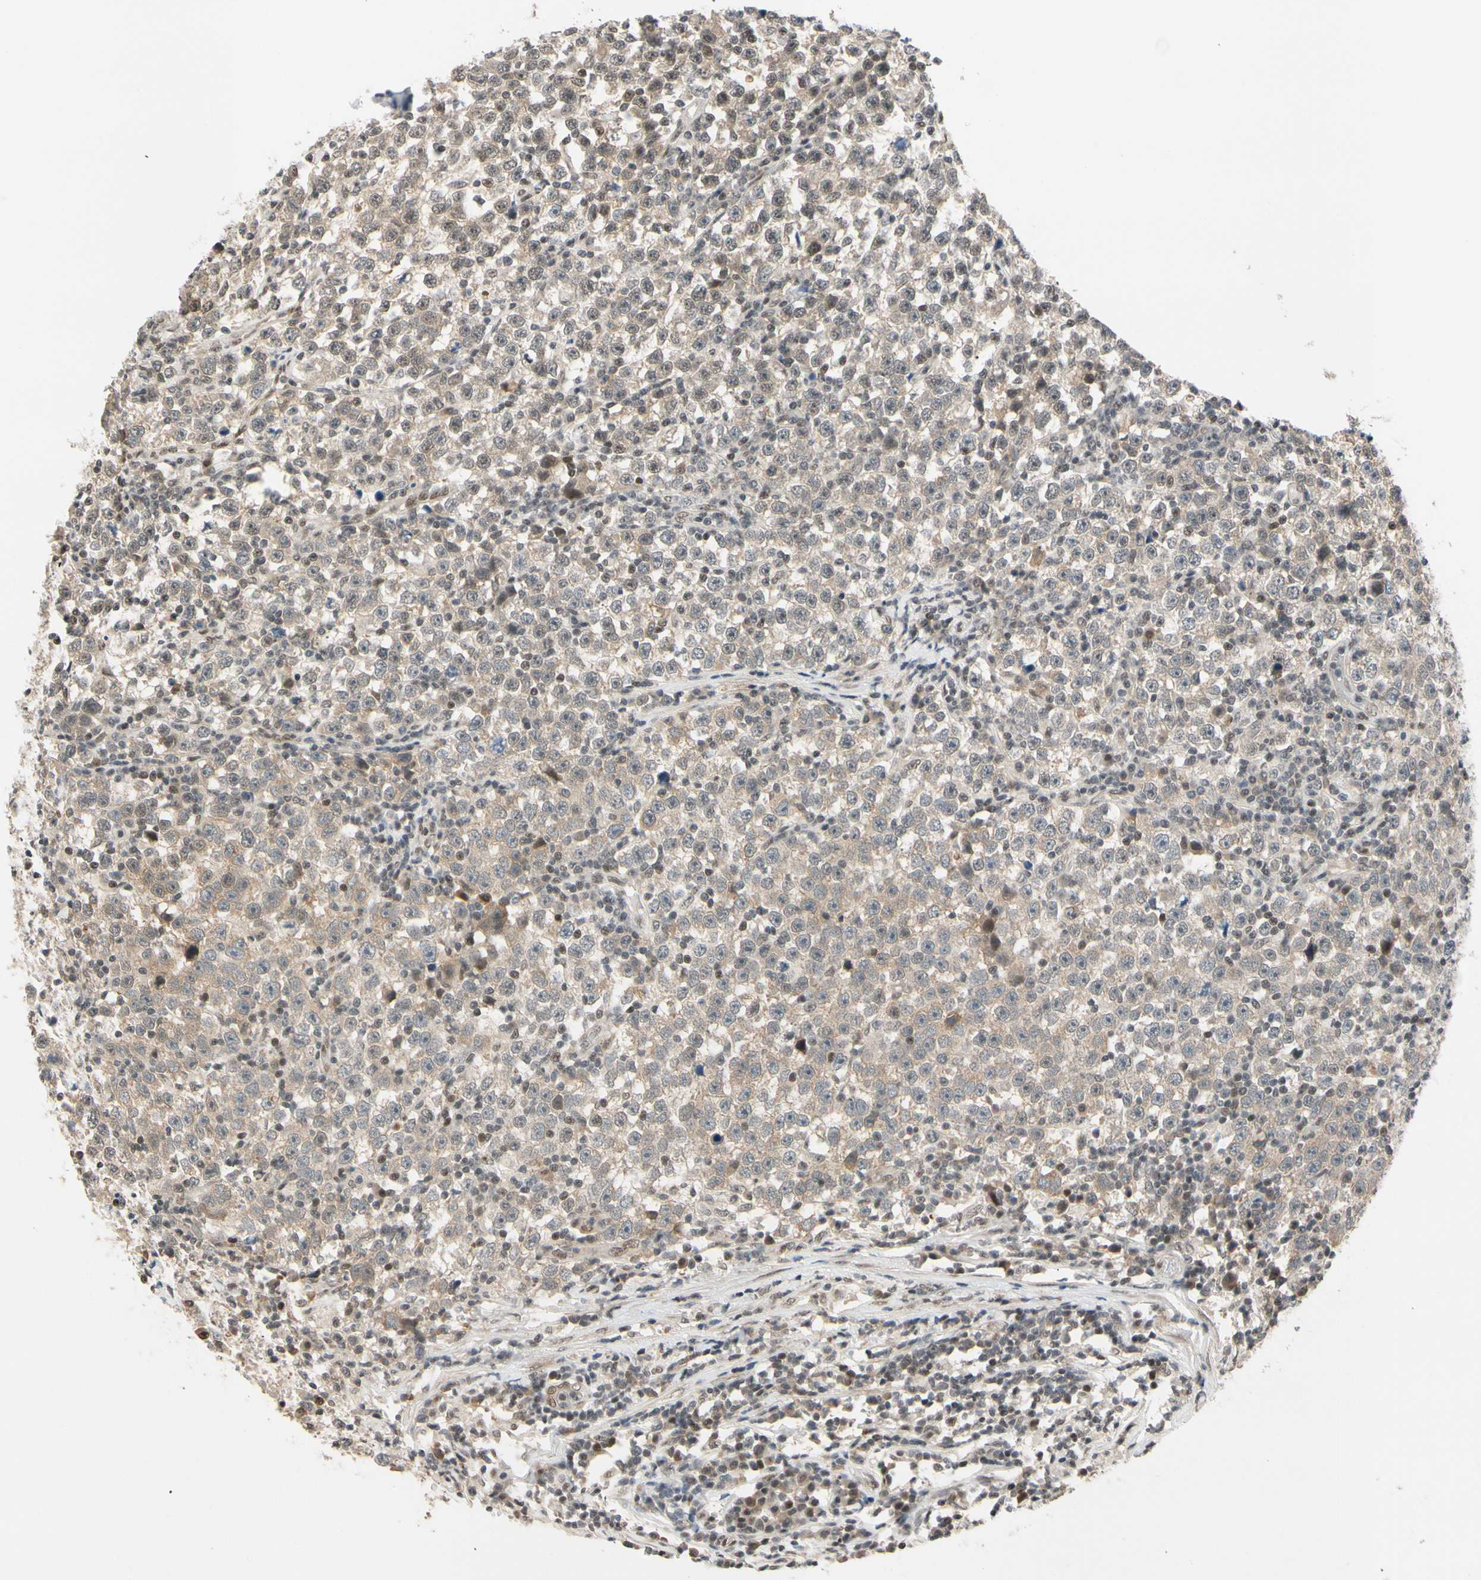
{"staining": {"intensity": "weak", "quantity": "25%-75%", "location": "cytoplasmic/membranous"}, "tissue": "testis cancer", "cell_type": "Tumor cells", "image_type": "cancer", "snomed": [{"axis": "morphology", "description": "Seminoma, NOS"}, {"axis": "topography", "description": "Testis"}], "caption": "An IHC micrograph of tumor tissue is shown. Protein staining in brown labels weak cytoplasmic/membranous positivity in seminoma (testis) within tumor cells. Nuclei are stained in blue.", "gene": "TAF4", "patient": {"sex": "male", "age": 43}}